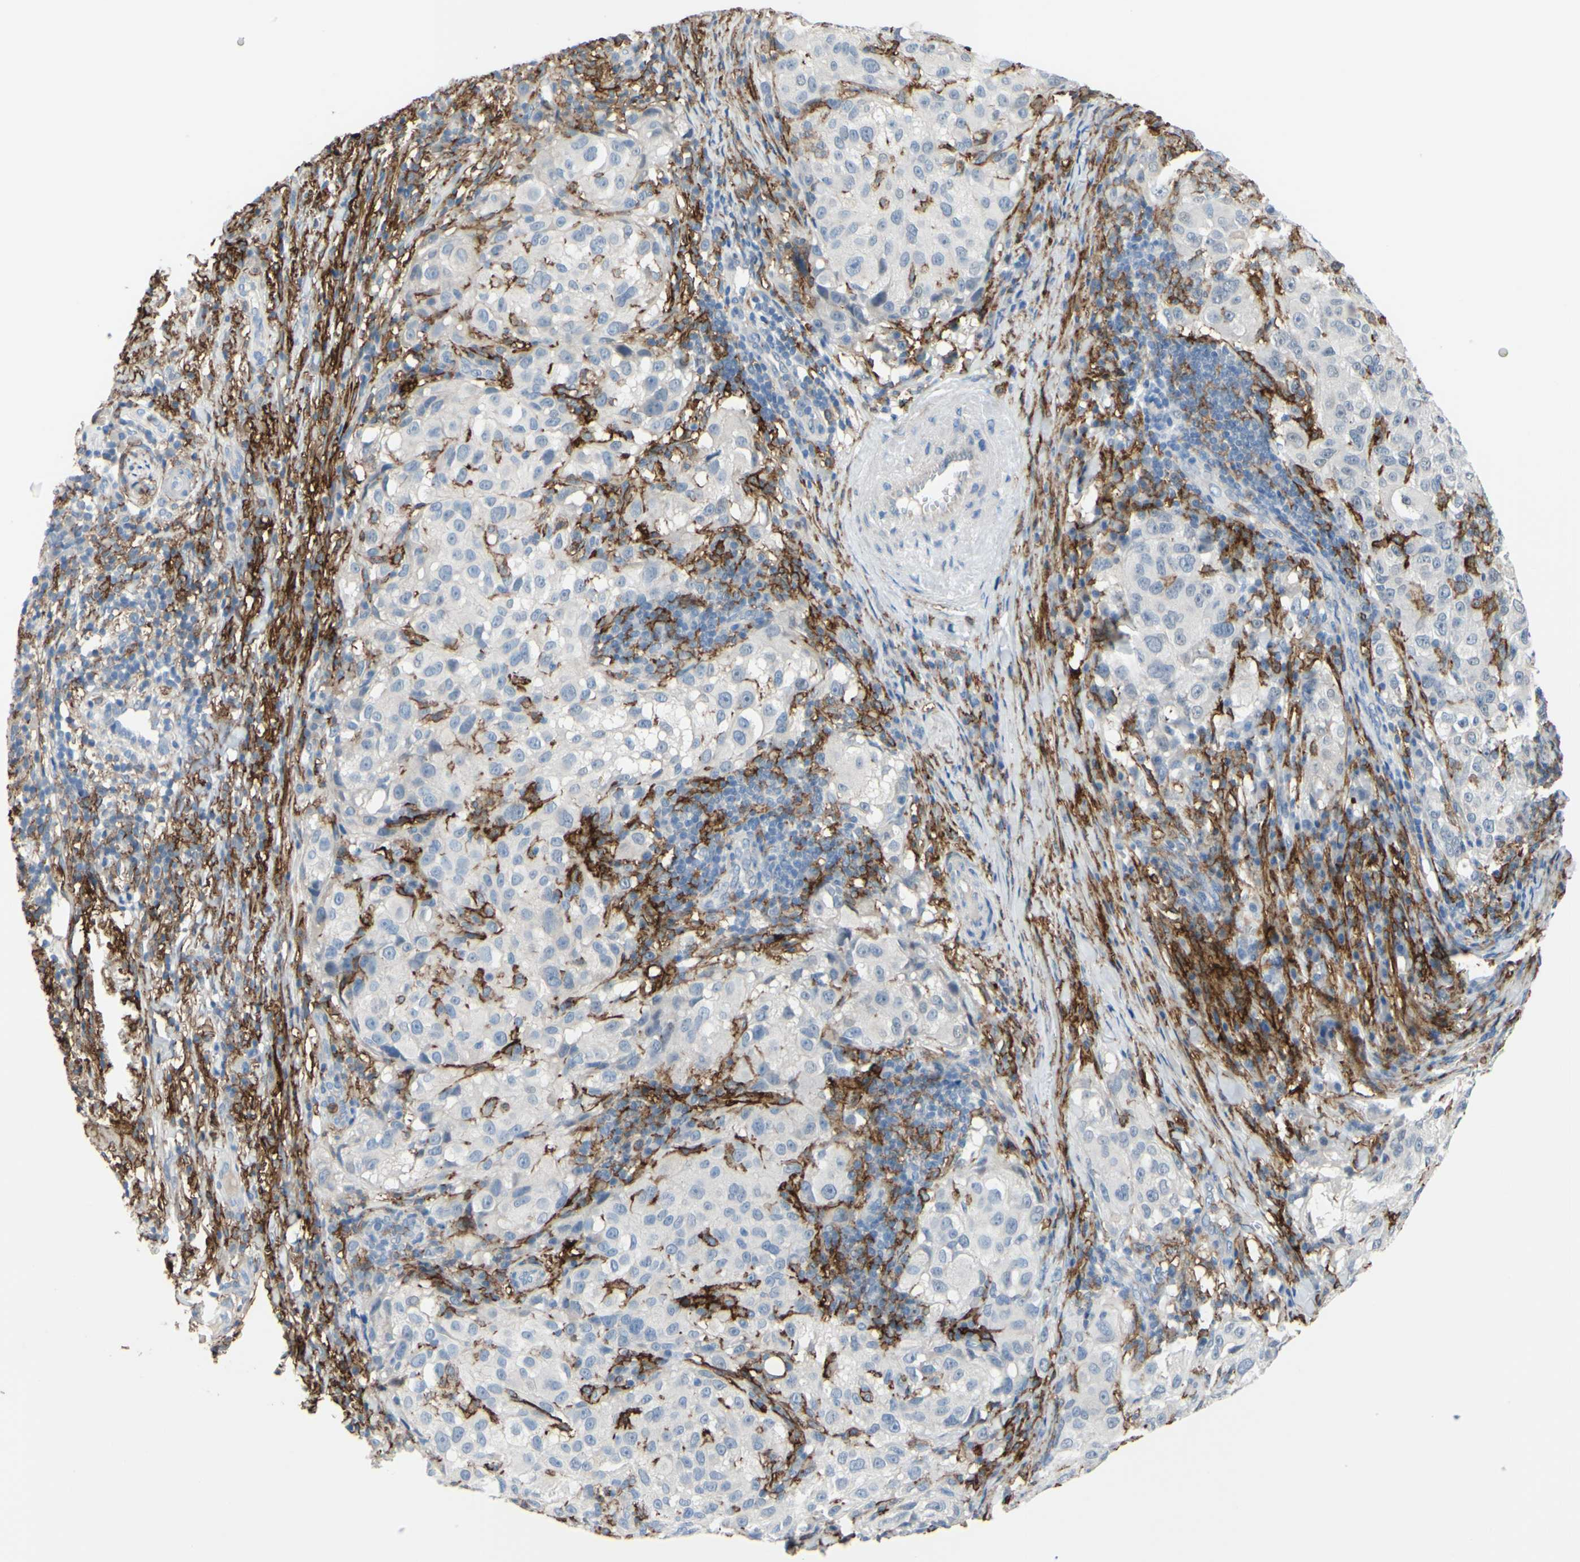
{"staining": {"intensity": "negative", "quantity": "none", "location": "none"}, "tissue": "melanoma", "cell_type": "Tumor cells", "image_type": "cancer", "snomed": [{"axis": "morphology", "description": "Necrosis, NOS"}, {"axis": "morphology", "description": "Malignant melanoma, NOS"}, {"axis": "topography", "description": "Skin"}], "caption": "Malignant melanoma stained for a protein using IHC reveals no staining tumor cells.", "gene": "FCGR2A", "patient": {"sex": "female", "age": 87}}